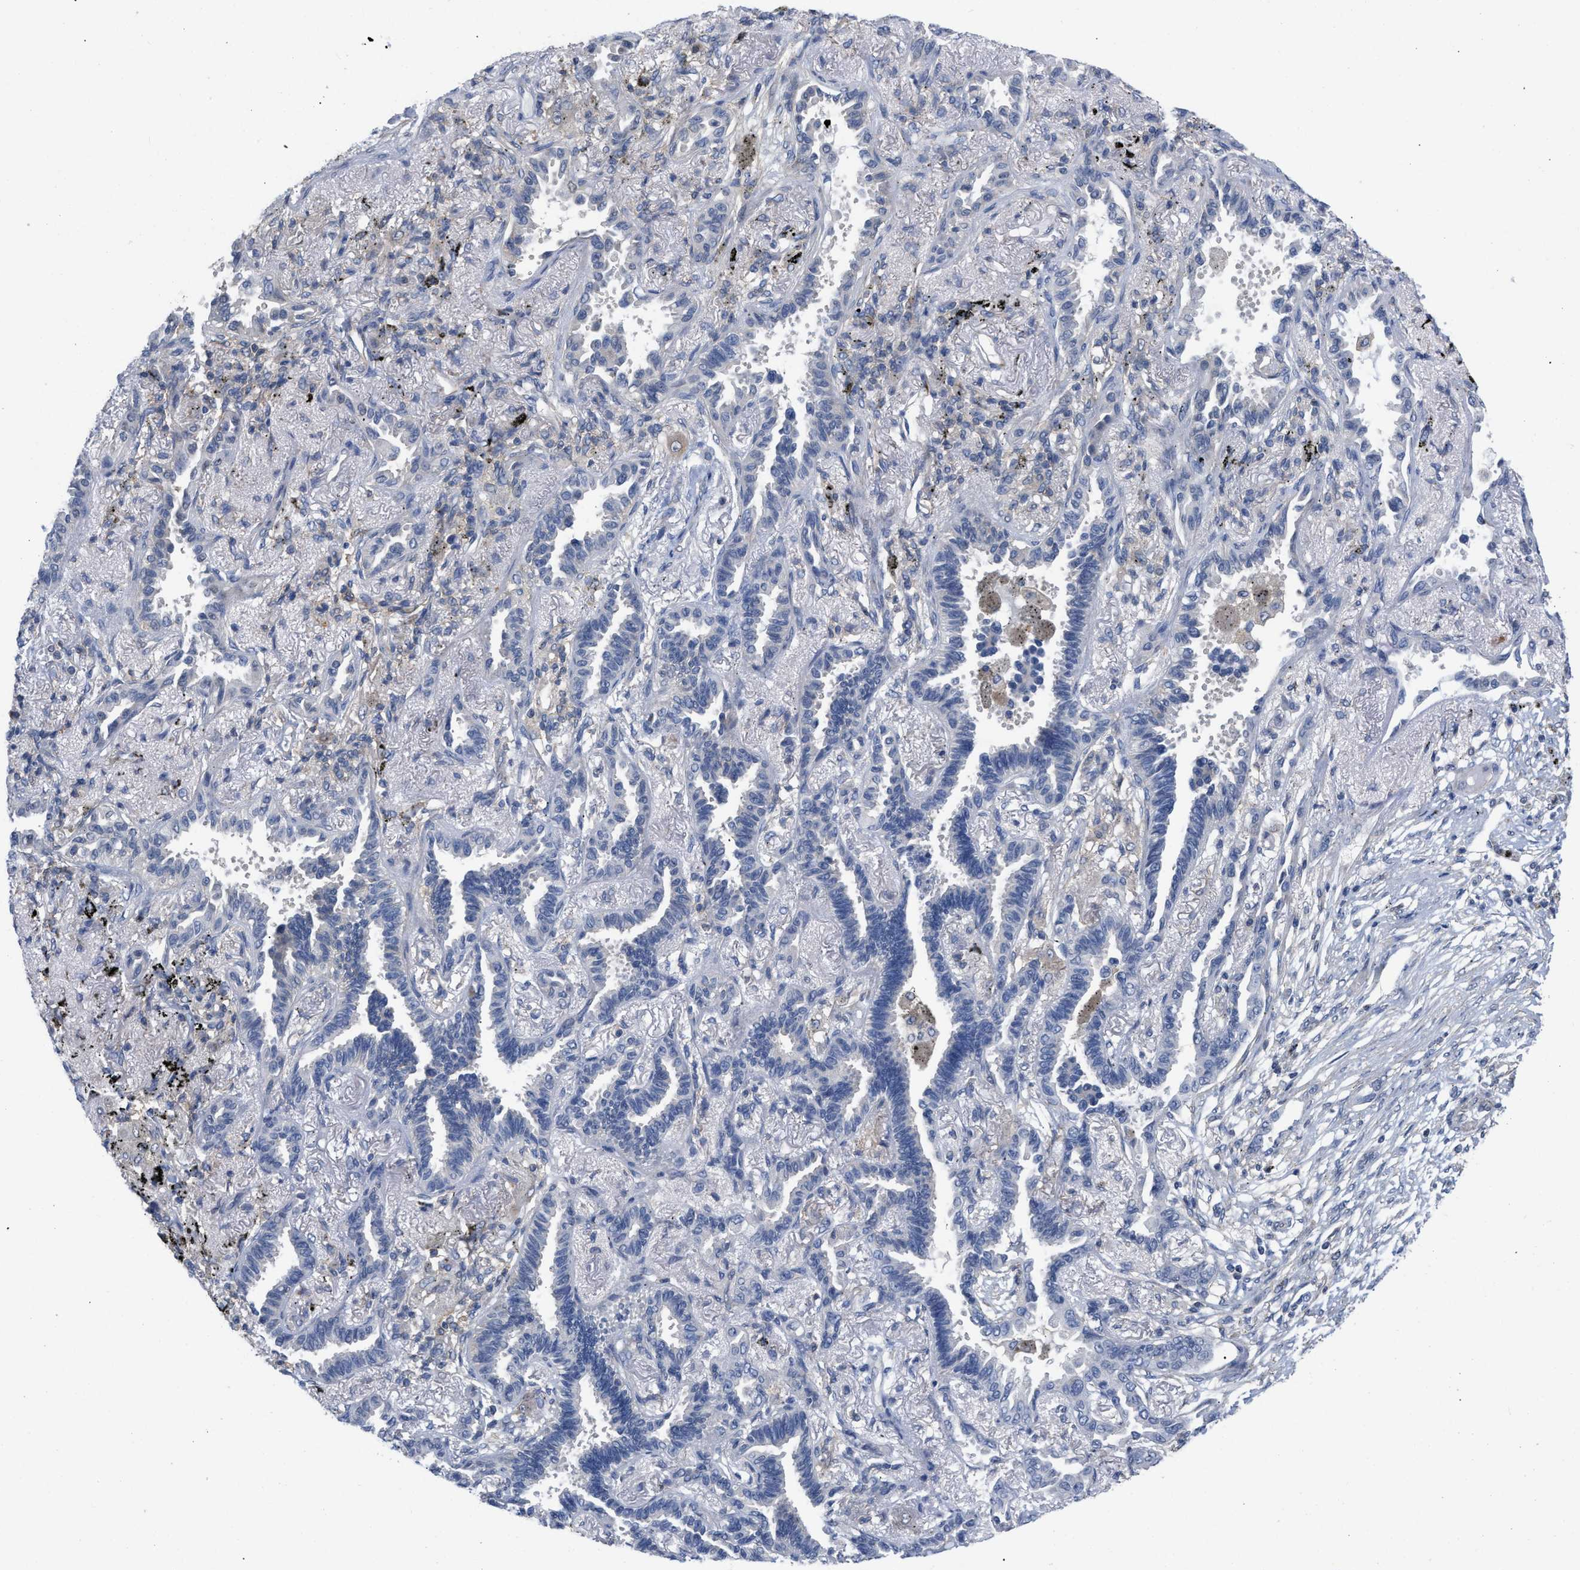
{"staining": {"intensity": "negative", "quantity": "none", "location": "none"}, "tissue": "lung cancer", "cell_type": "Tumor cells", "image_type": "cancer", "snomed": [{"axis": "morphology", "description": "Adenocarcinoma, NOS"}, {"axis": "topography", "description": "Lung"}], "caption": "This photomicrograph is of adenocarcinoma (lung) stained with immunohistochemistry (IHC) to label a protein in brown with the nuclei are counter-stained blue. There is no staining in tumor cells.", "gene": "TMEM131", "patient": {"sex": "male", "age": 59}}